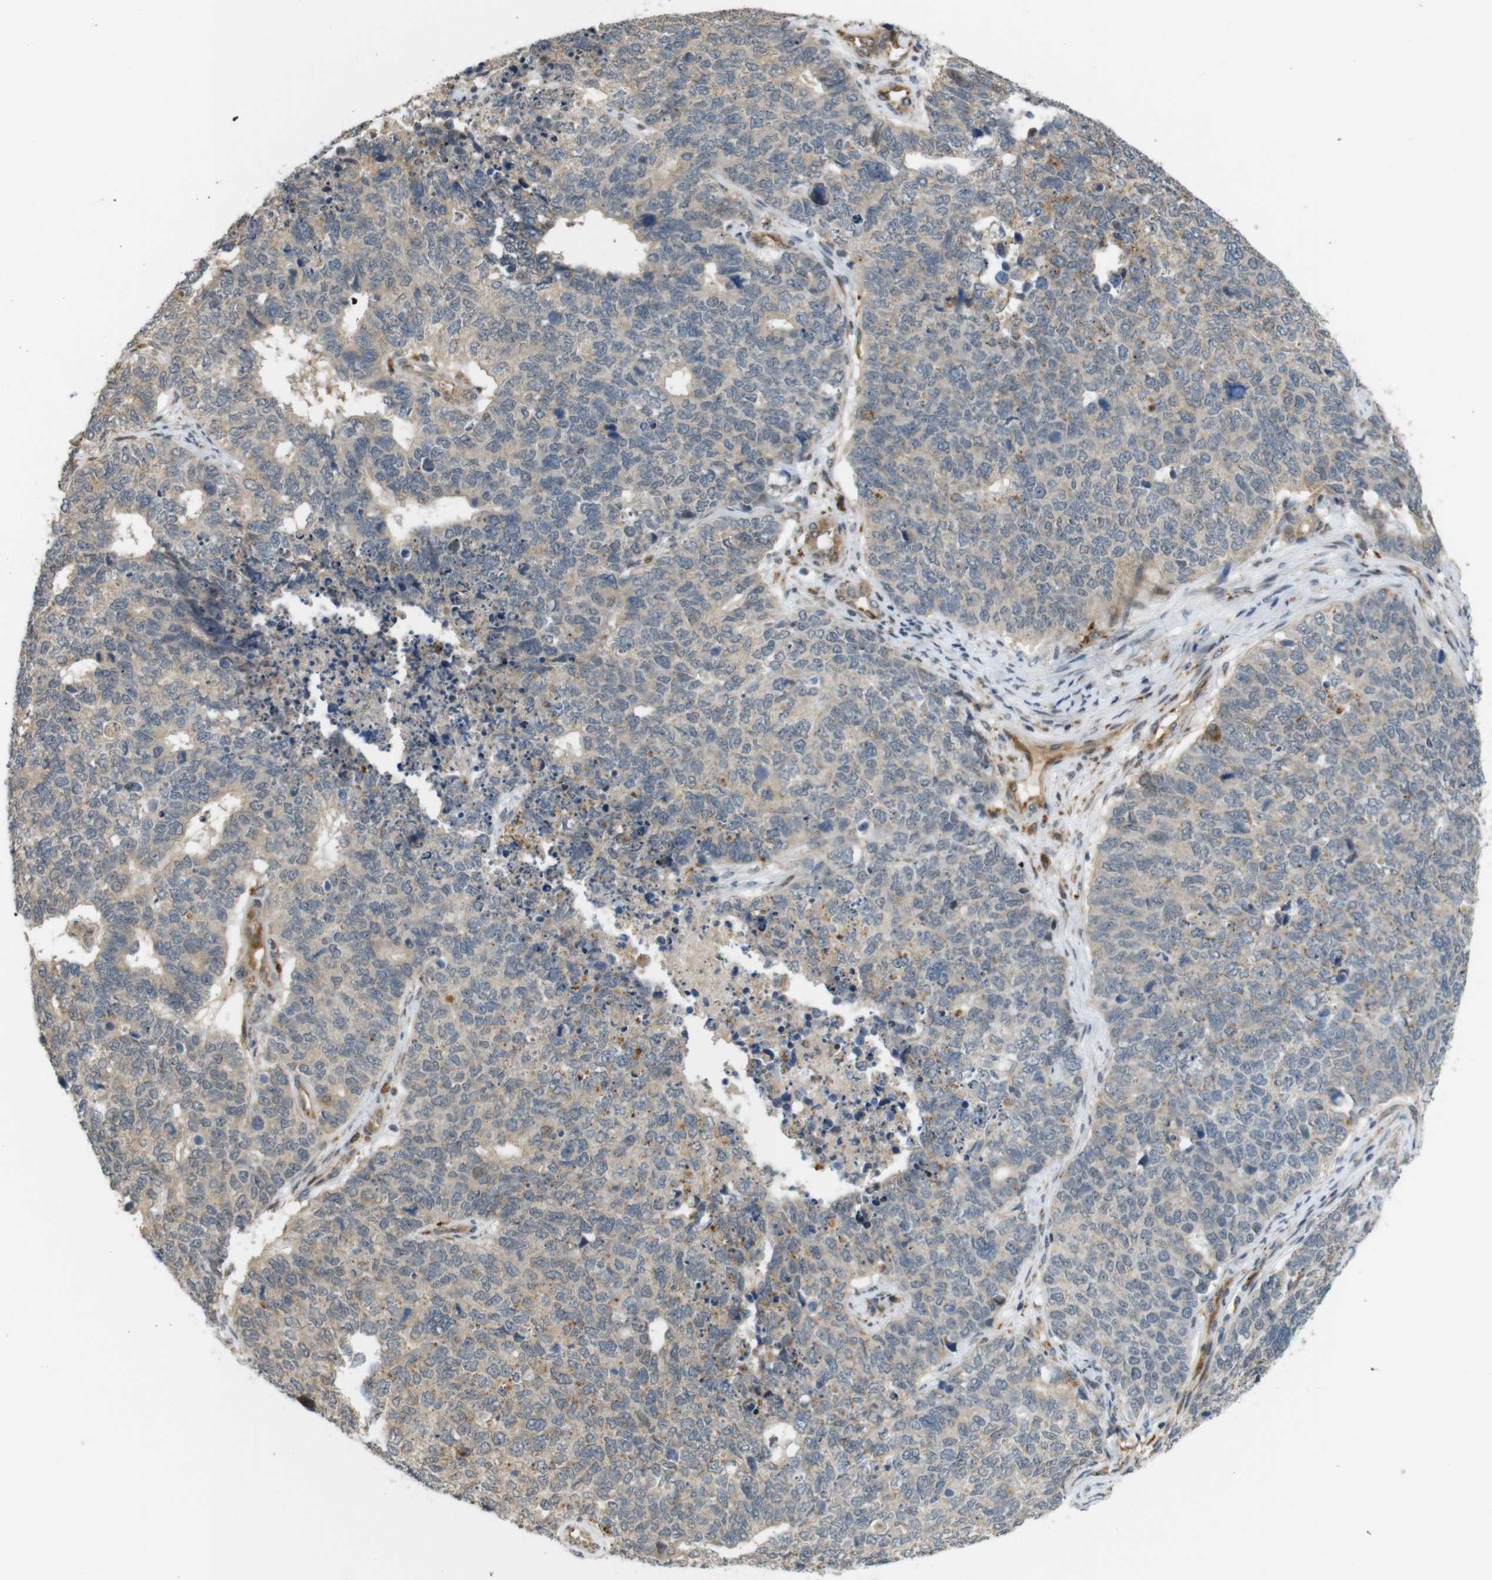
{"staining": {"intensity": "weak", "quantity": "25%-75%", "location": "cytoplasmic/membranous"}, "tissue": "cervical cancer", "cell_type": "Tumor cells", "image_type": "cancer", "snomed": [{"axis": "morphology", "description": "Squamous cell carcinoma, NOS"}, {"axis": "topography", "description": "Cervix"}], "caption": "Cervical cancer (squamous cell carcinoma) tissue reveals weak cytoplasmic/membranous expression in approximately 25%-75% of tumor cells", "gene": "TSPAN9", "patient": {"sex": "female", "age": 63}}